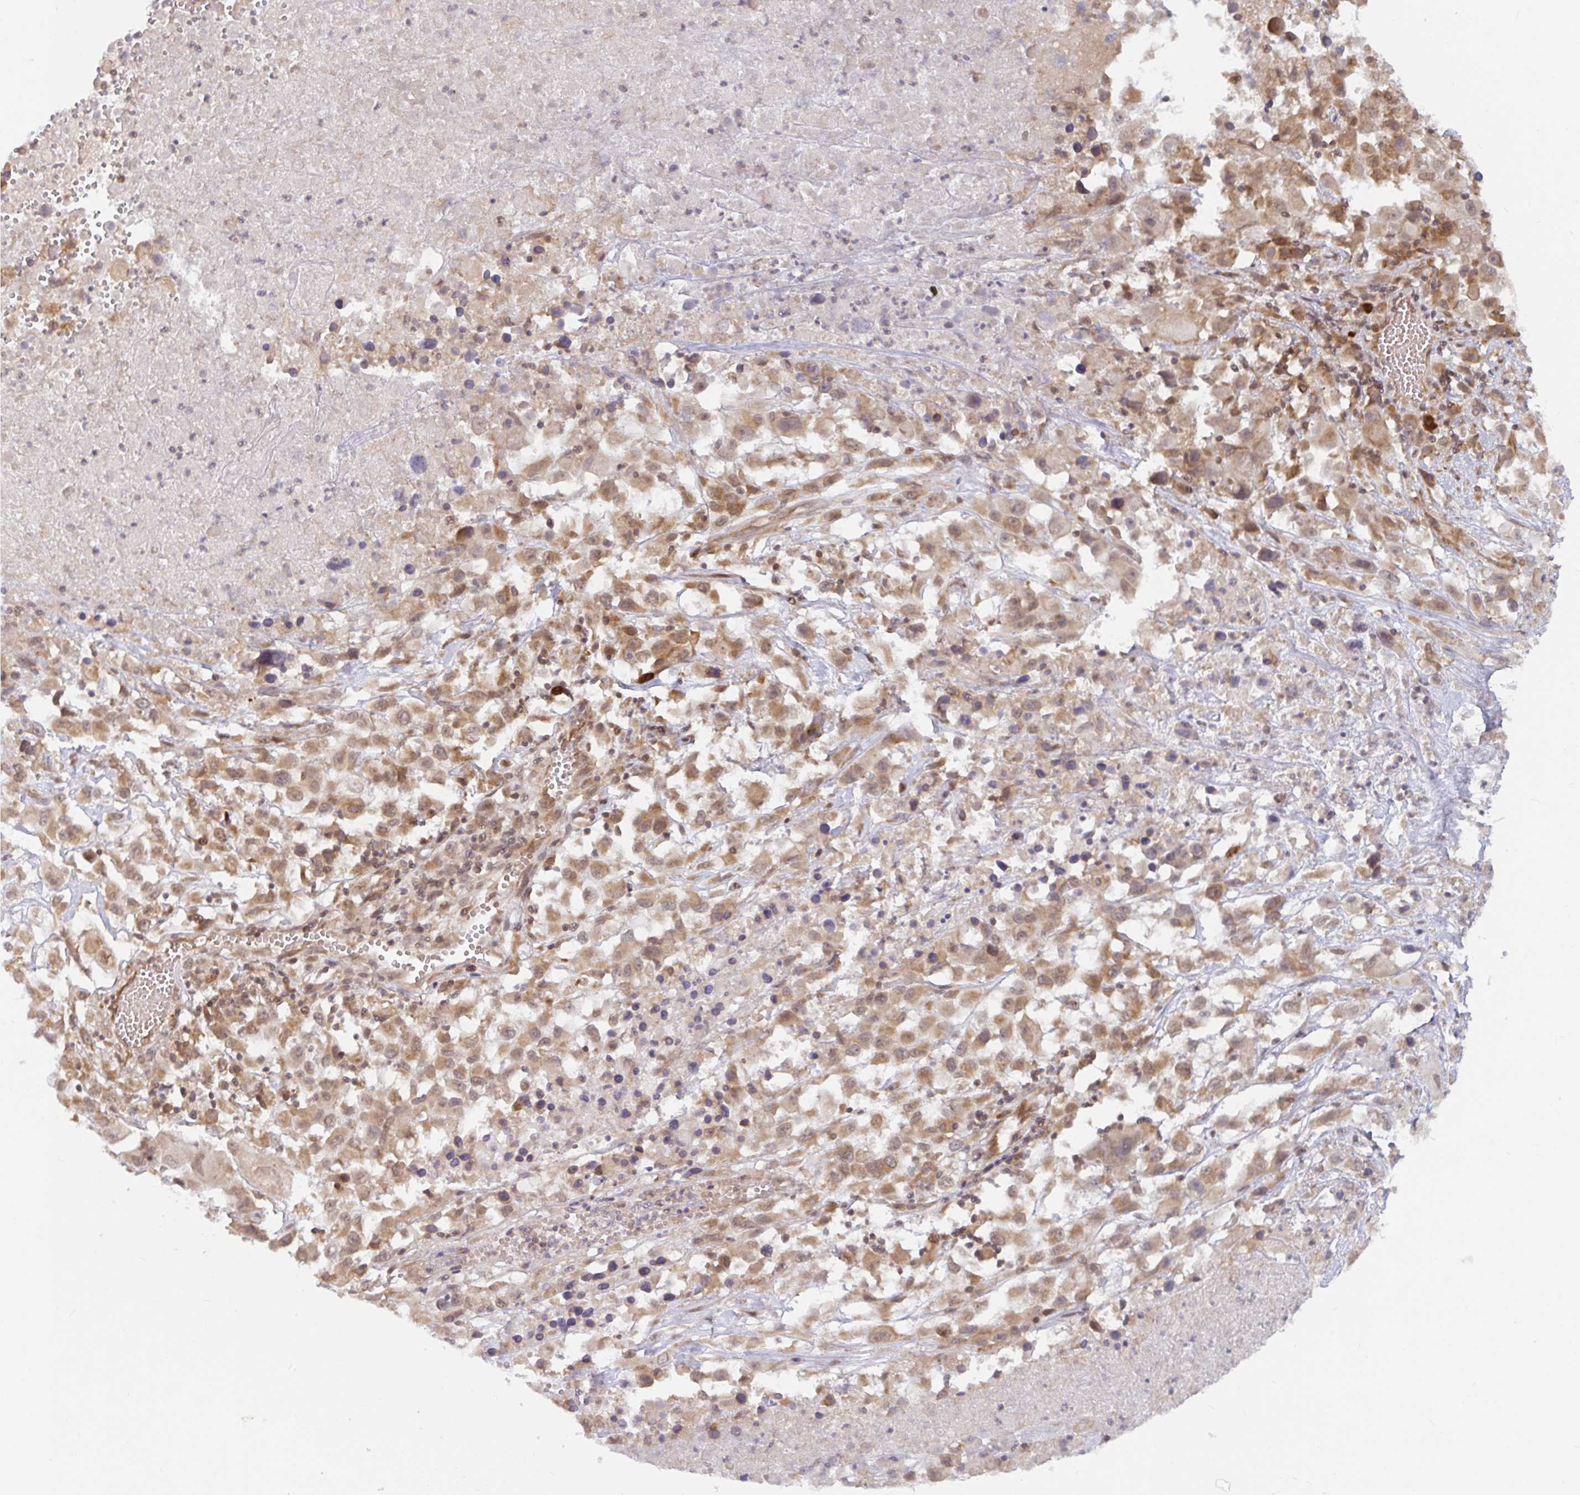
{"staining": {"intensity": "moderate", "quantity": ">75%", "location": "cytoplasmic/membranous"}, "tissue": "melanoma", "cell_type": "Tumor cells", "image_type": "cancer", "snomed": [{"axis": "morphology", "description": "Malignant melanoma, Metastatic site"}, {"axis": "topography", "description": "Soft tissue"}], "caption": "Tumor cells show moderate cytoplasmic/membranous staining in approximately >75% of cells in melanoma.", "gene": "ALG1", "patient": {"sex": "male", "age": 50}}